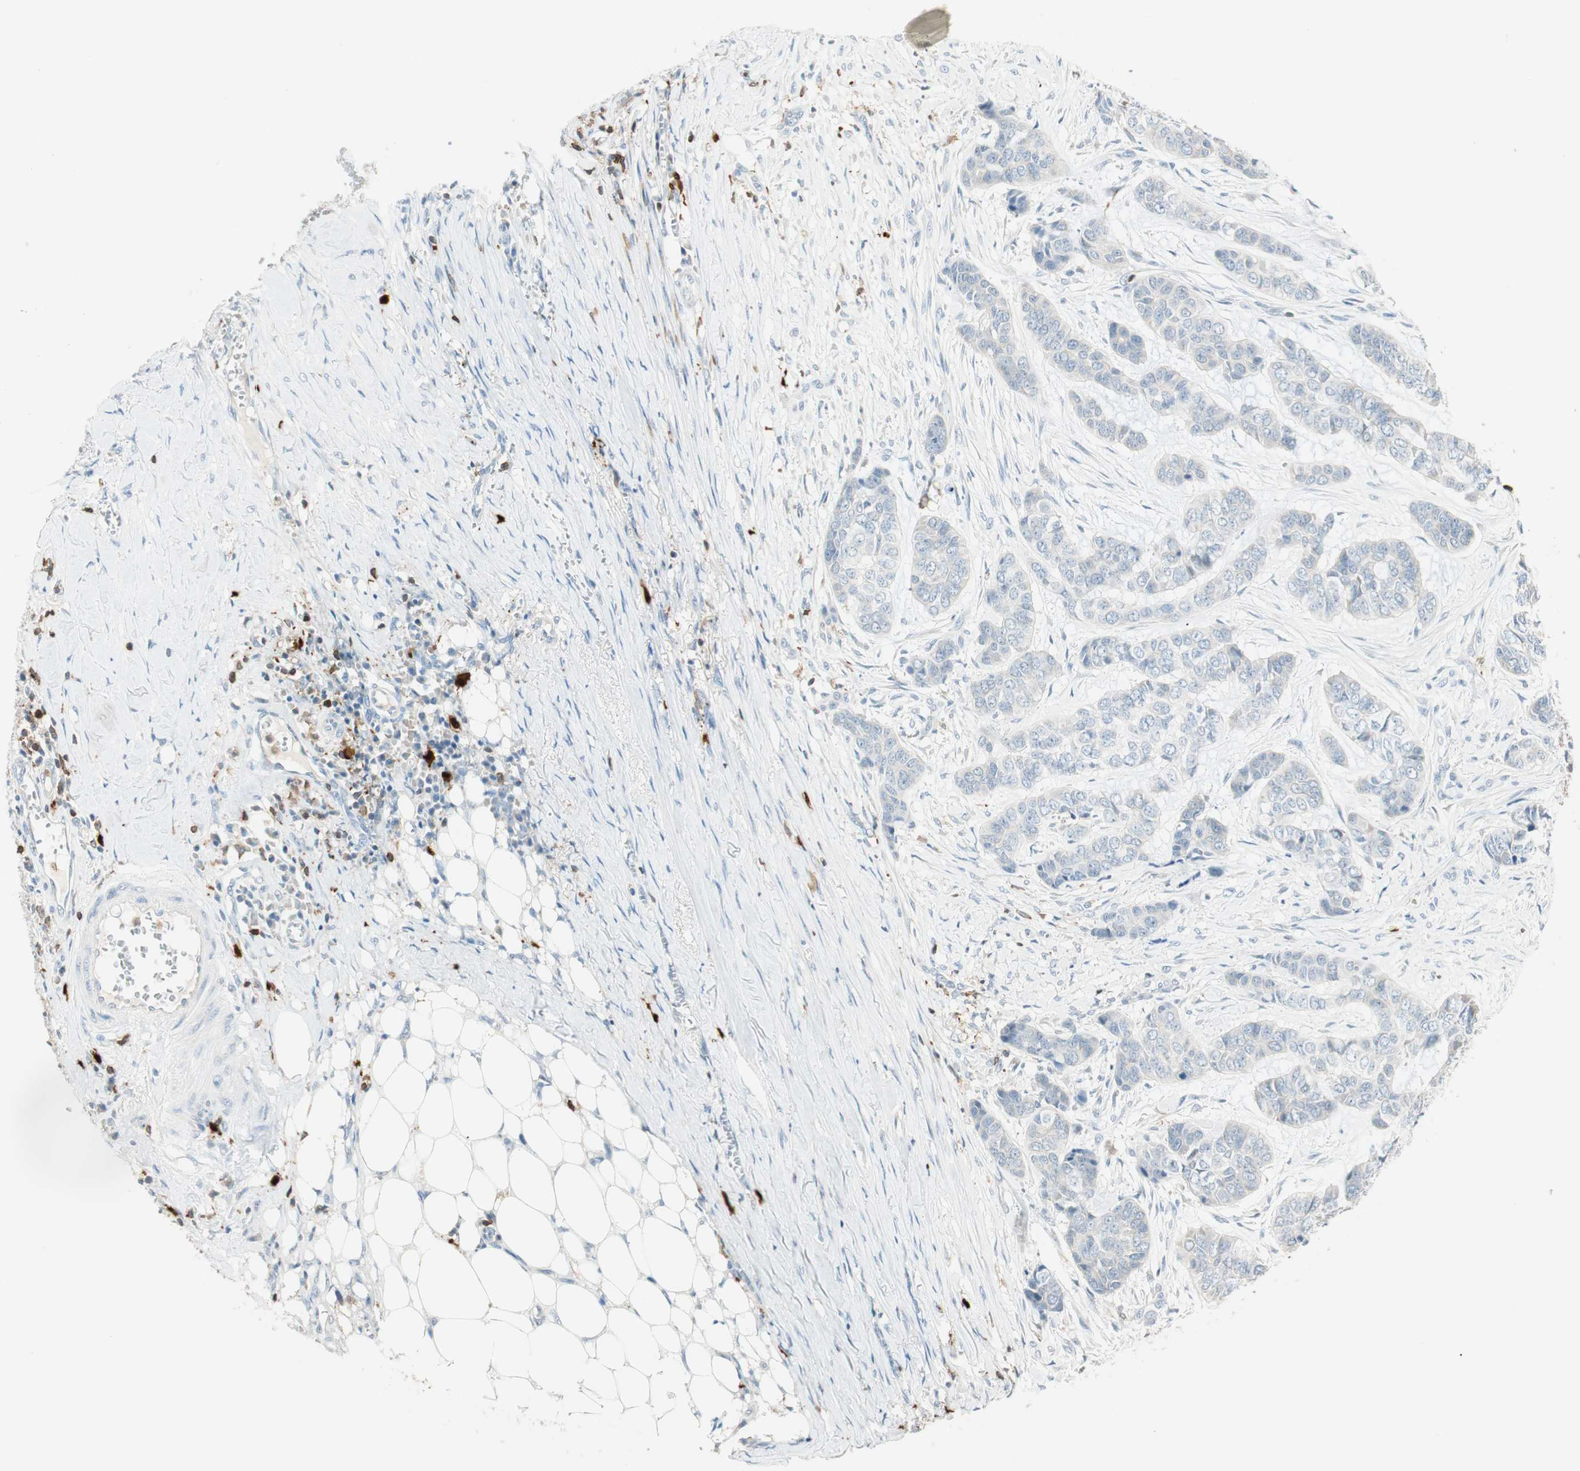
{"staining": {"intensity": "negative", "quantity": "none", "location": "none"}, "tissue": "skin cancer", "cell_type": "Tumor cells", "image_type": "cancer", "snomed": [{"axis": "morphology", "description": "Basal cell carcinoma"}, {"axis": "topography", "description": "Skin"}], "caption": "High magnification brightfield microscopy of skin basal cell carcinoma stained with DAB (3,3'-diaminobenzidine) (brown) and counterstained with hematoxylin (blue): tumor cells show no significant expression.", "gene": "HPGD", "patient": {"sex": "female", "age": 64}}